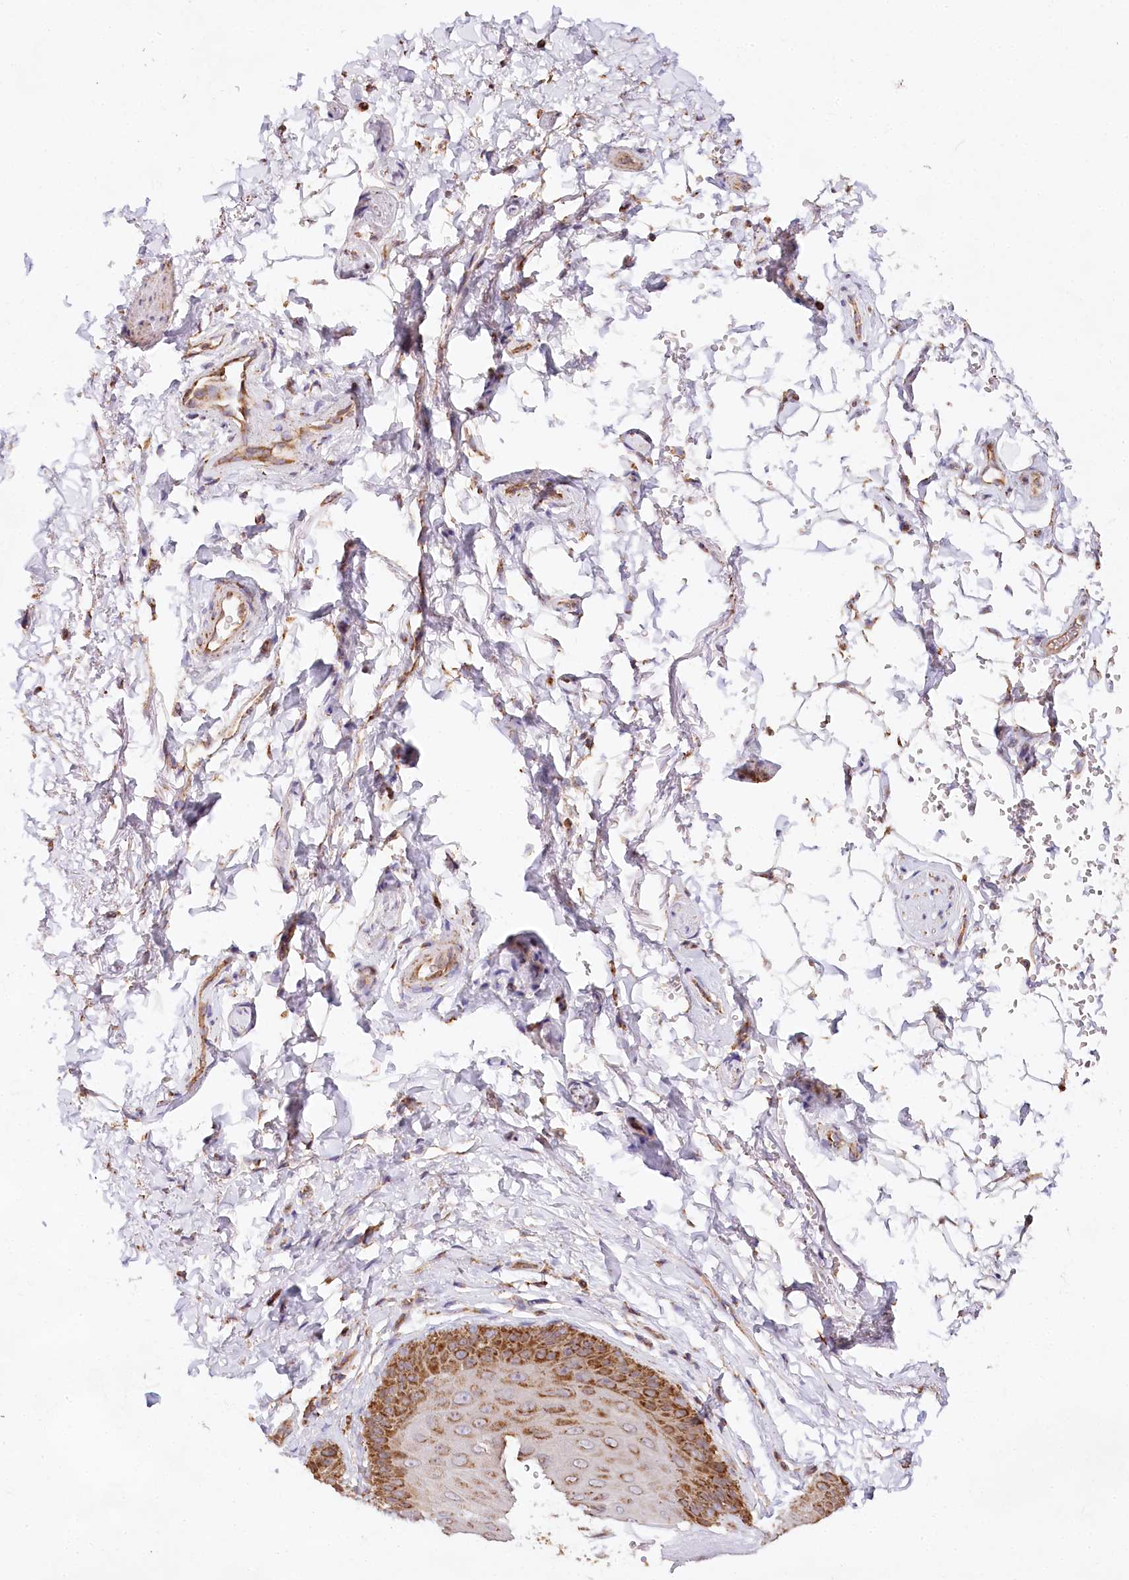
{"staining": {"intensity": "moderate", "quantity": ">75%", "location": "cytoplasmic/membranous"}, "tissue": "skin", "cell_type": "Epidermal cells", "image_type": "normal", "snomed": [{"axis": "morphology", "description": "Normal tissue, NOS"}, {"axis": "topography", "description": "Anal"}], "caption": "This micrograph displays IHC staining of unremarkable human skin, with medium moderate cytoplasmic/membranous staining in approximately >75% of epidermal cells.", "gene": "TASOR2", "patient": {"sex": "male", "age": 44}}